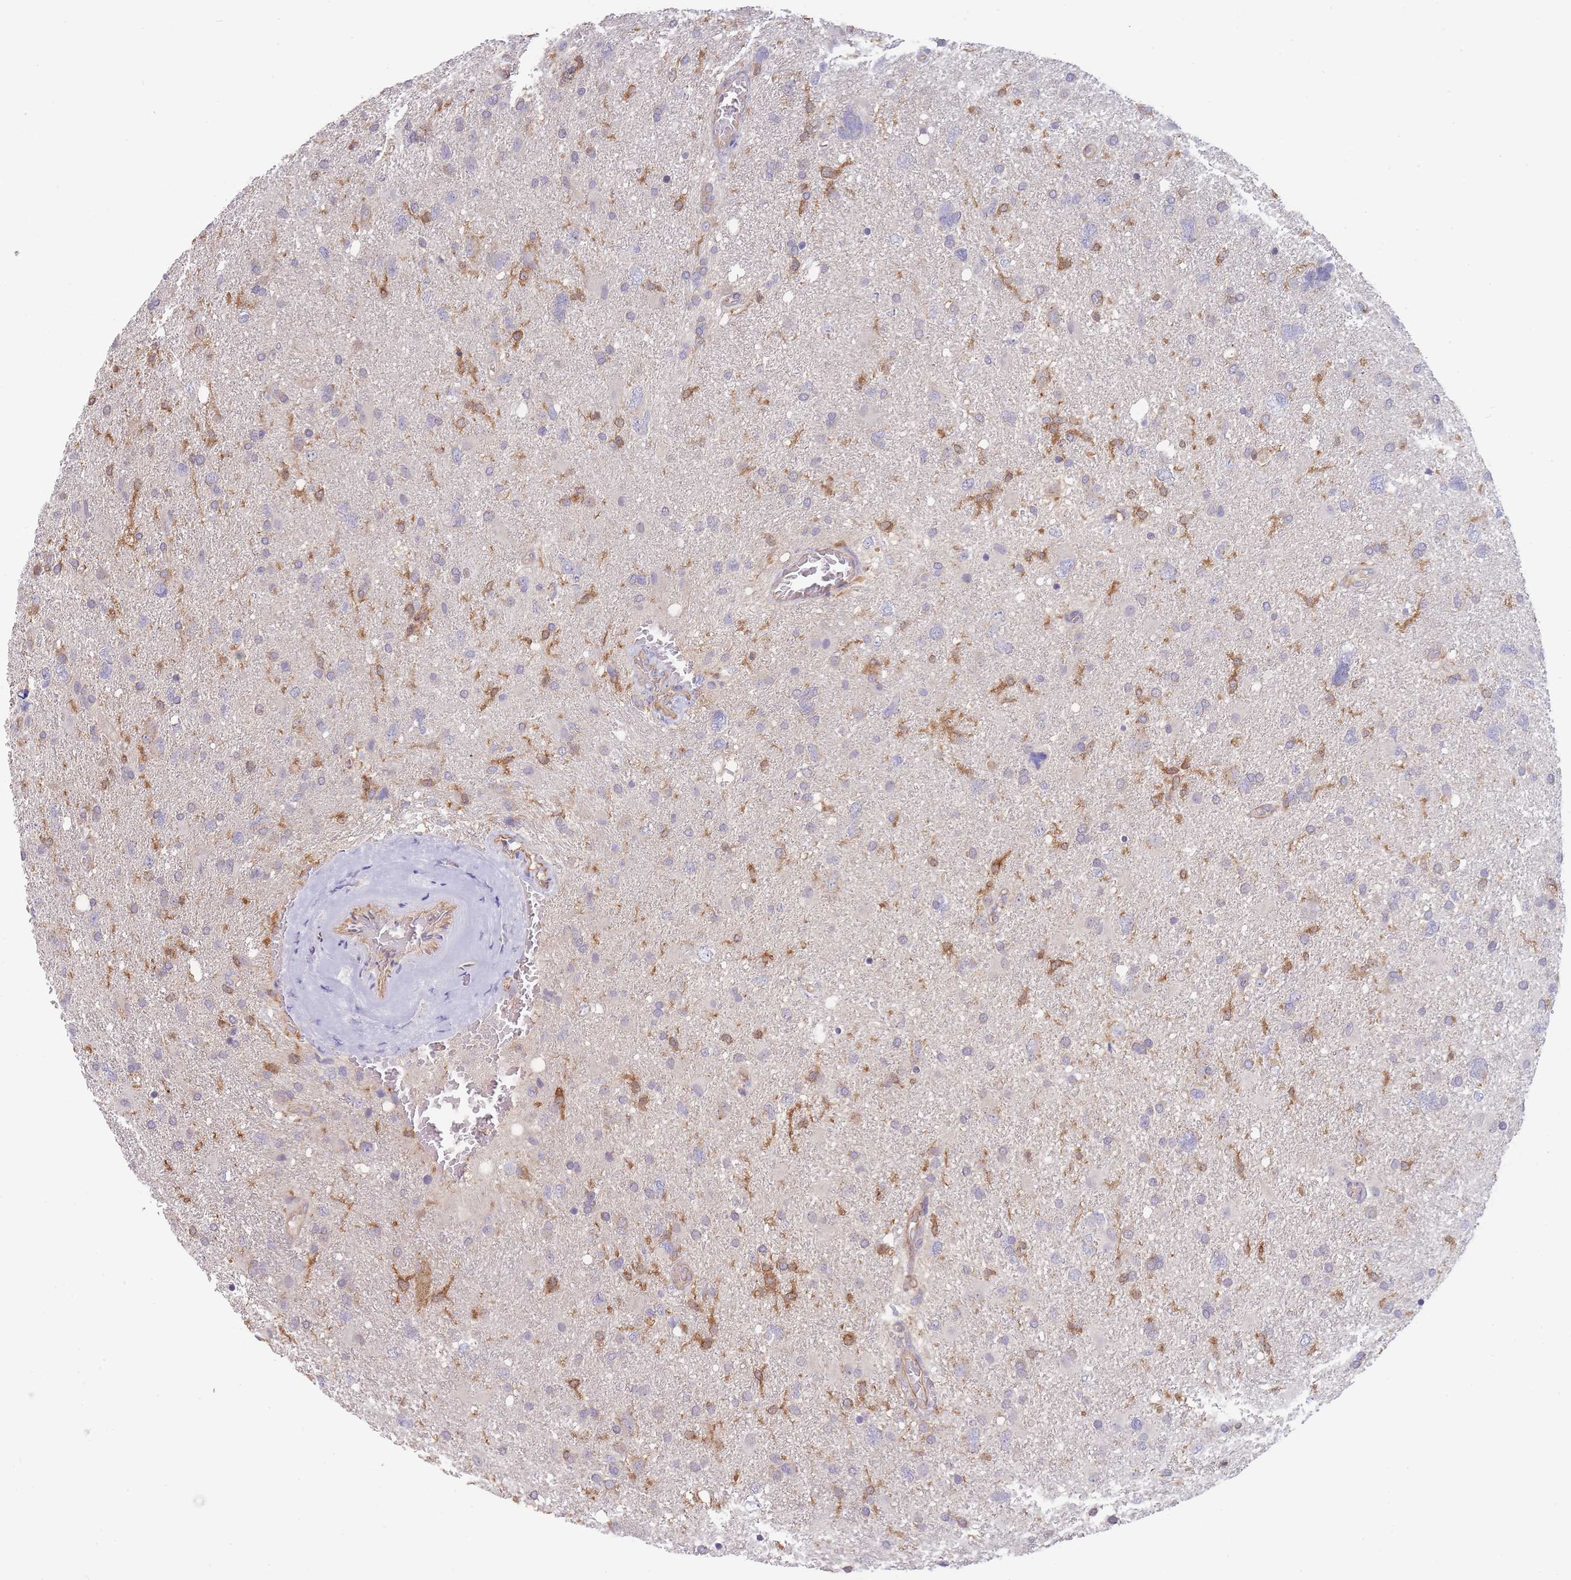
{"staining": {"intensity": "negative", "quantity": "none", "location": "none"}, "tissue": "glioma", "cell_type": "Tumor cells", "image_type": "cancer", "snomed": [{"axis": "morphology", "description": "Glioma, malignant, High grade"}, {"axis": "topography", "description": "Brain"}], "caption": "Tumor cells show no significant expression in malignant high-grade glioma.", "gene": "NDUFAF5", "patient": {"sex": "male", "age": 61}}